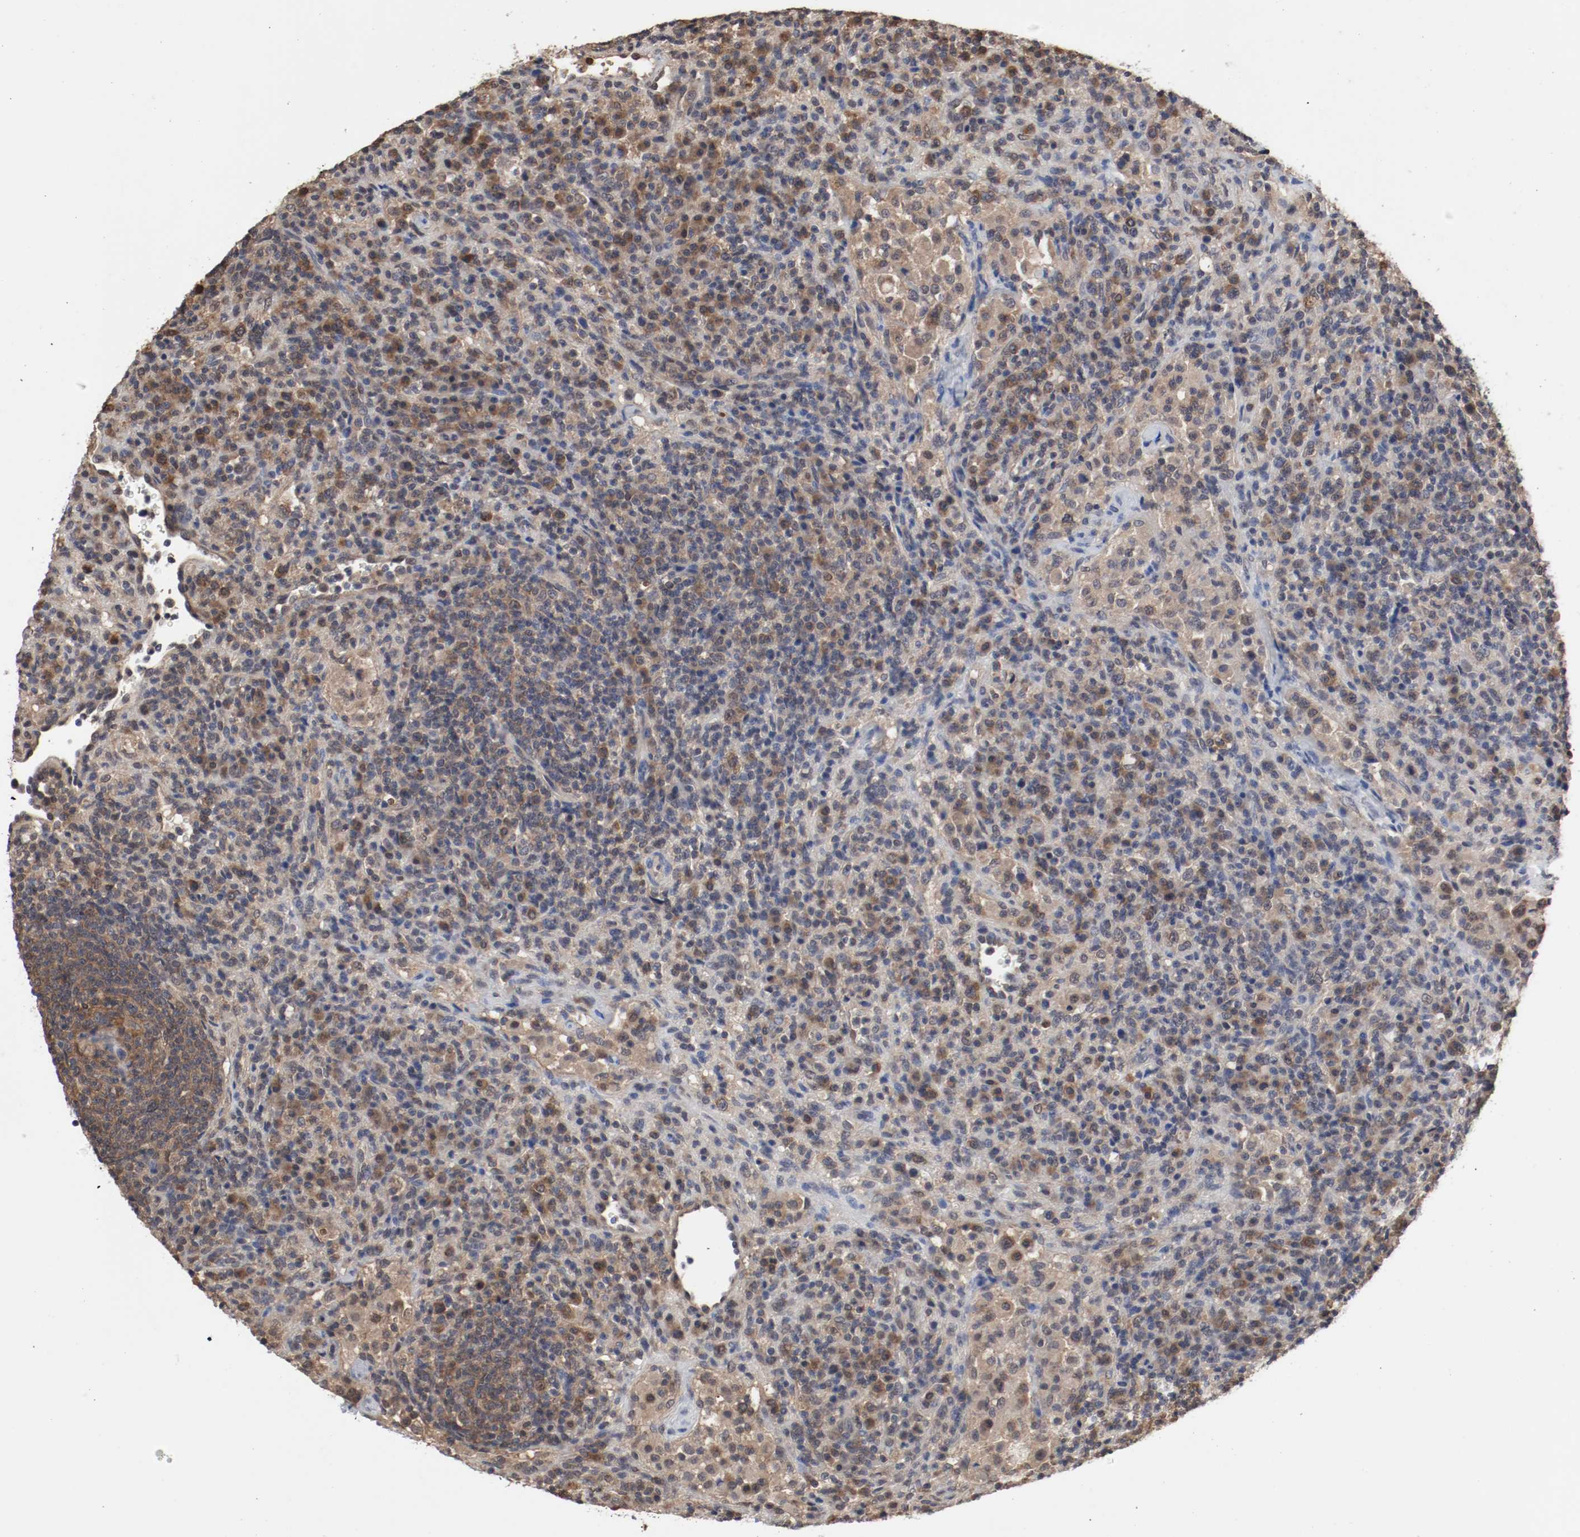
{"staining": {"intensity": "moderate", "quantity": ">75%", "location": "cytoplasmic/membranous,nuclear"}, "tissue": "lymphoma", "cell_type": "Tumor cells", "image_type": "cancer", "snomed": [{"axis": "morphology", "description": "Hodgkin's disease, NOS"}, {"axis": "topography", "description": "Lymph node"}], "caption": "Protein staining reveals moderate cytoplasmic/membranous and nuclear expression in about >75% of tumor cells in lymphoma.", "gene": "AFG3L2", "patient": {"sex": "male", "age": 65}}